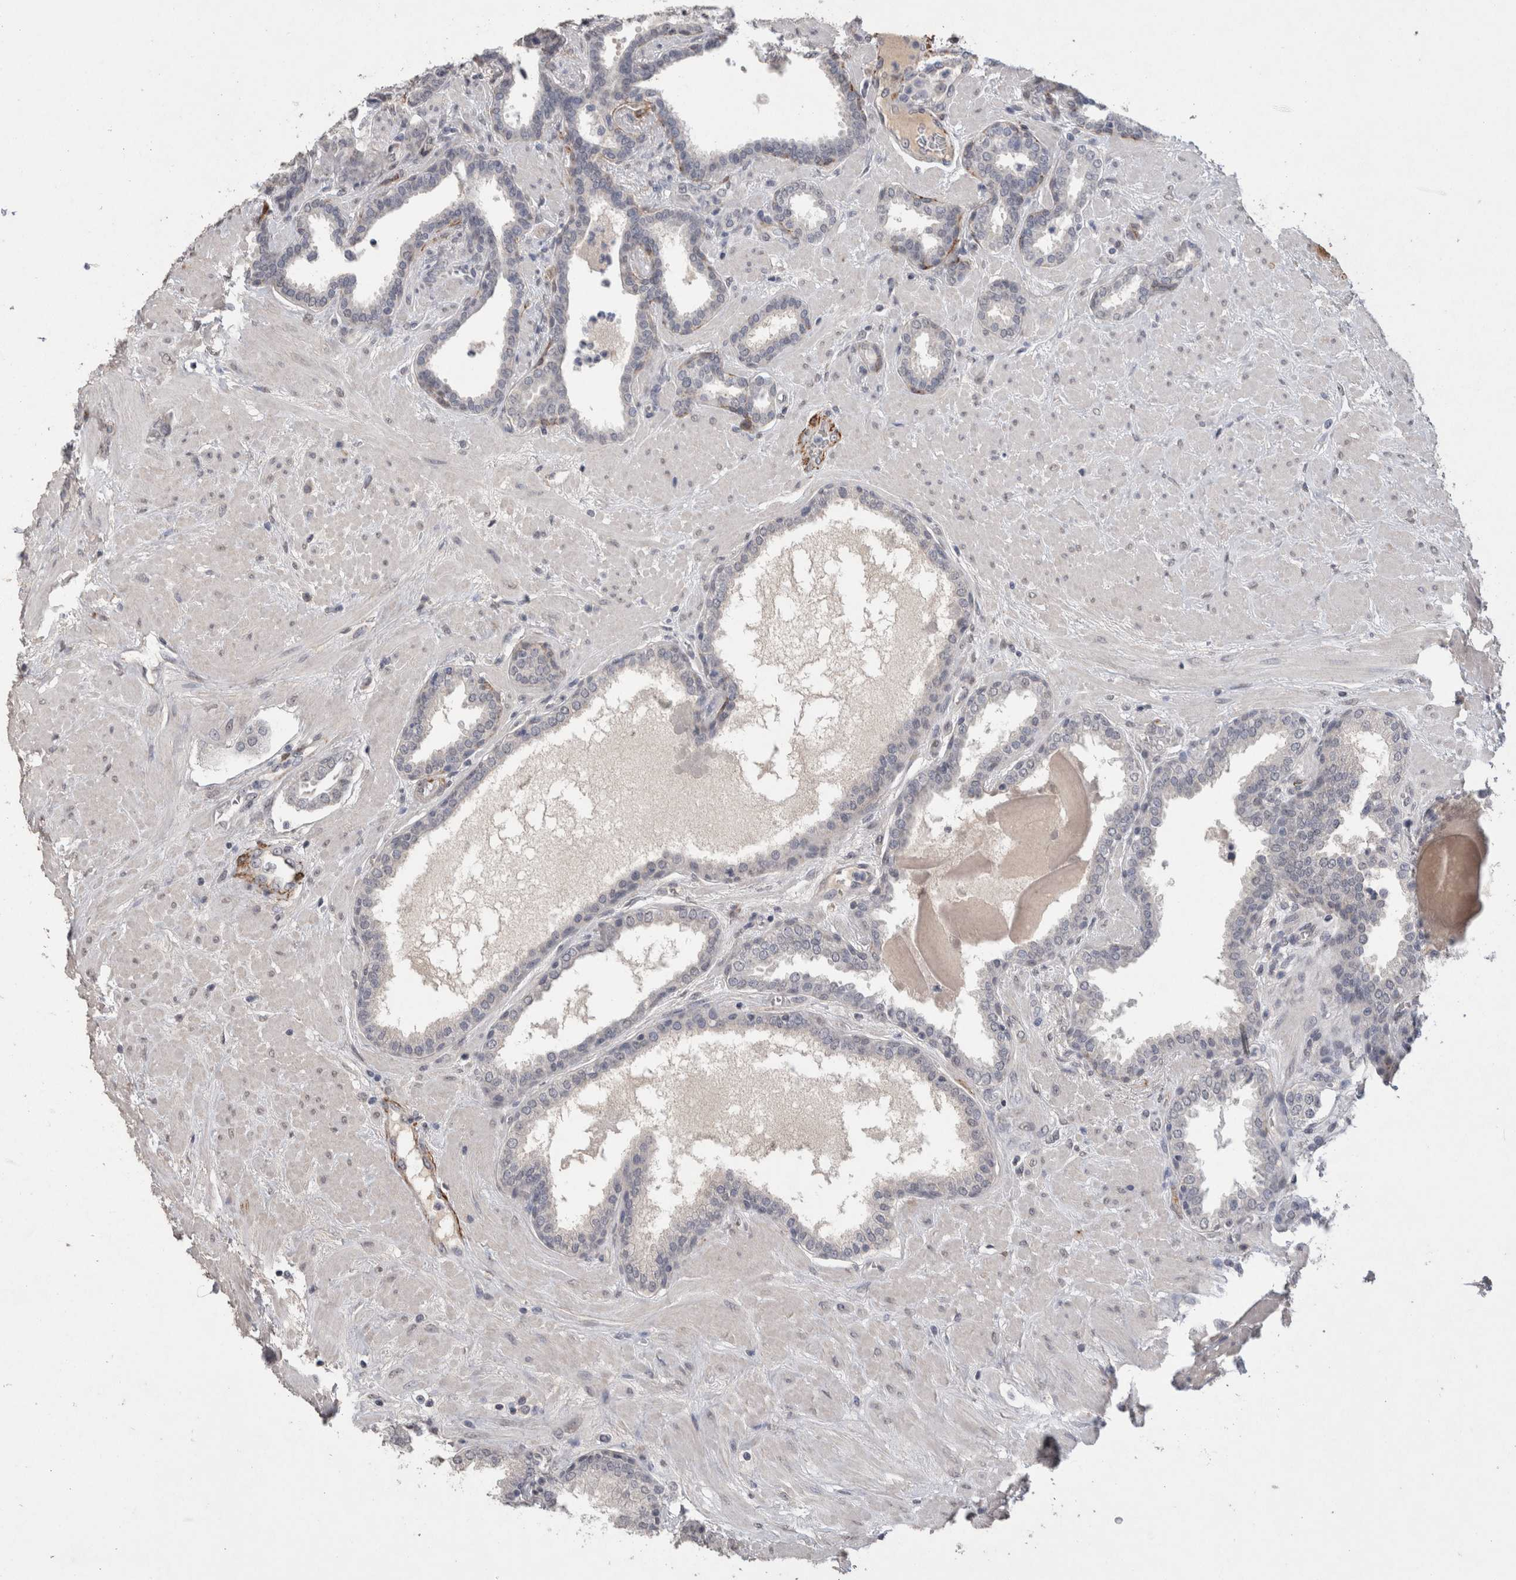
{"staining": {"intensity": "weak", "quantity": "<25%", "location": "cytoplasmic/membranous"}, "tissue": "prostate", "cell_type": "Glandular cells", "image_type": "normal", "snomed": [{"axis": "morphology", "description": "Normal tissue, NOS"}, {"axis": "topography", "description": "Prostate"}], "caption": "A high-resolution histopathology image shows immunohistochemistry staining of unremarkable prostate, which shows no significant positivity in glandular cells. (Brightfield microscopy of DAB immunohistochemistry at high magnification).", "gene": "CDH13", "patient": {"sex": "male", "age": 51}}